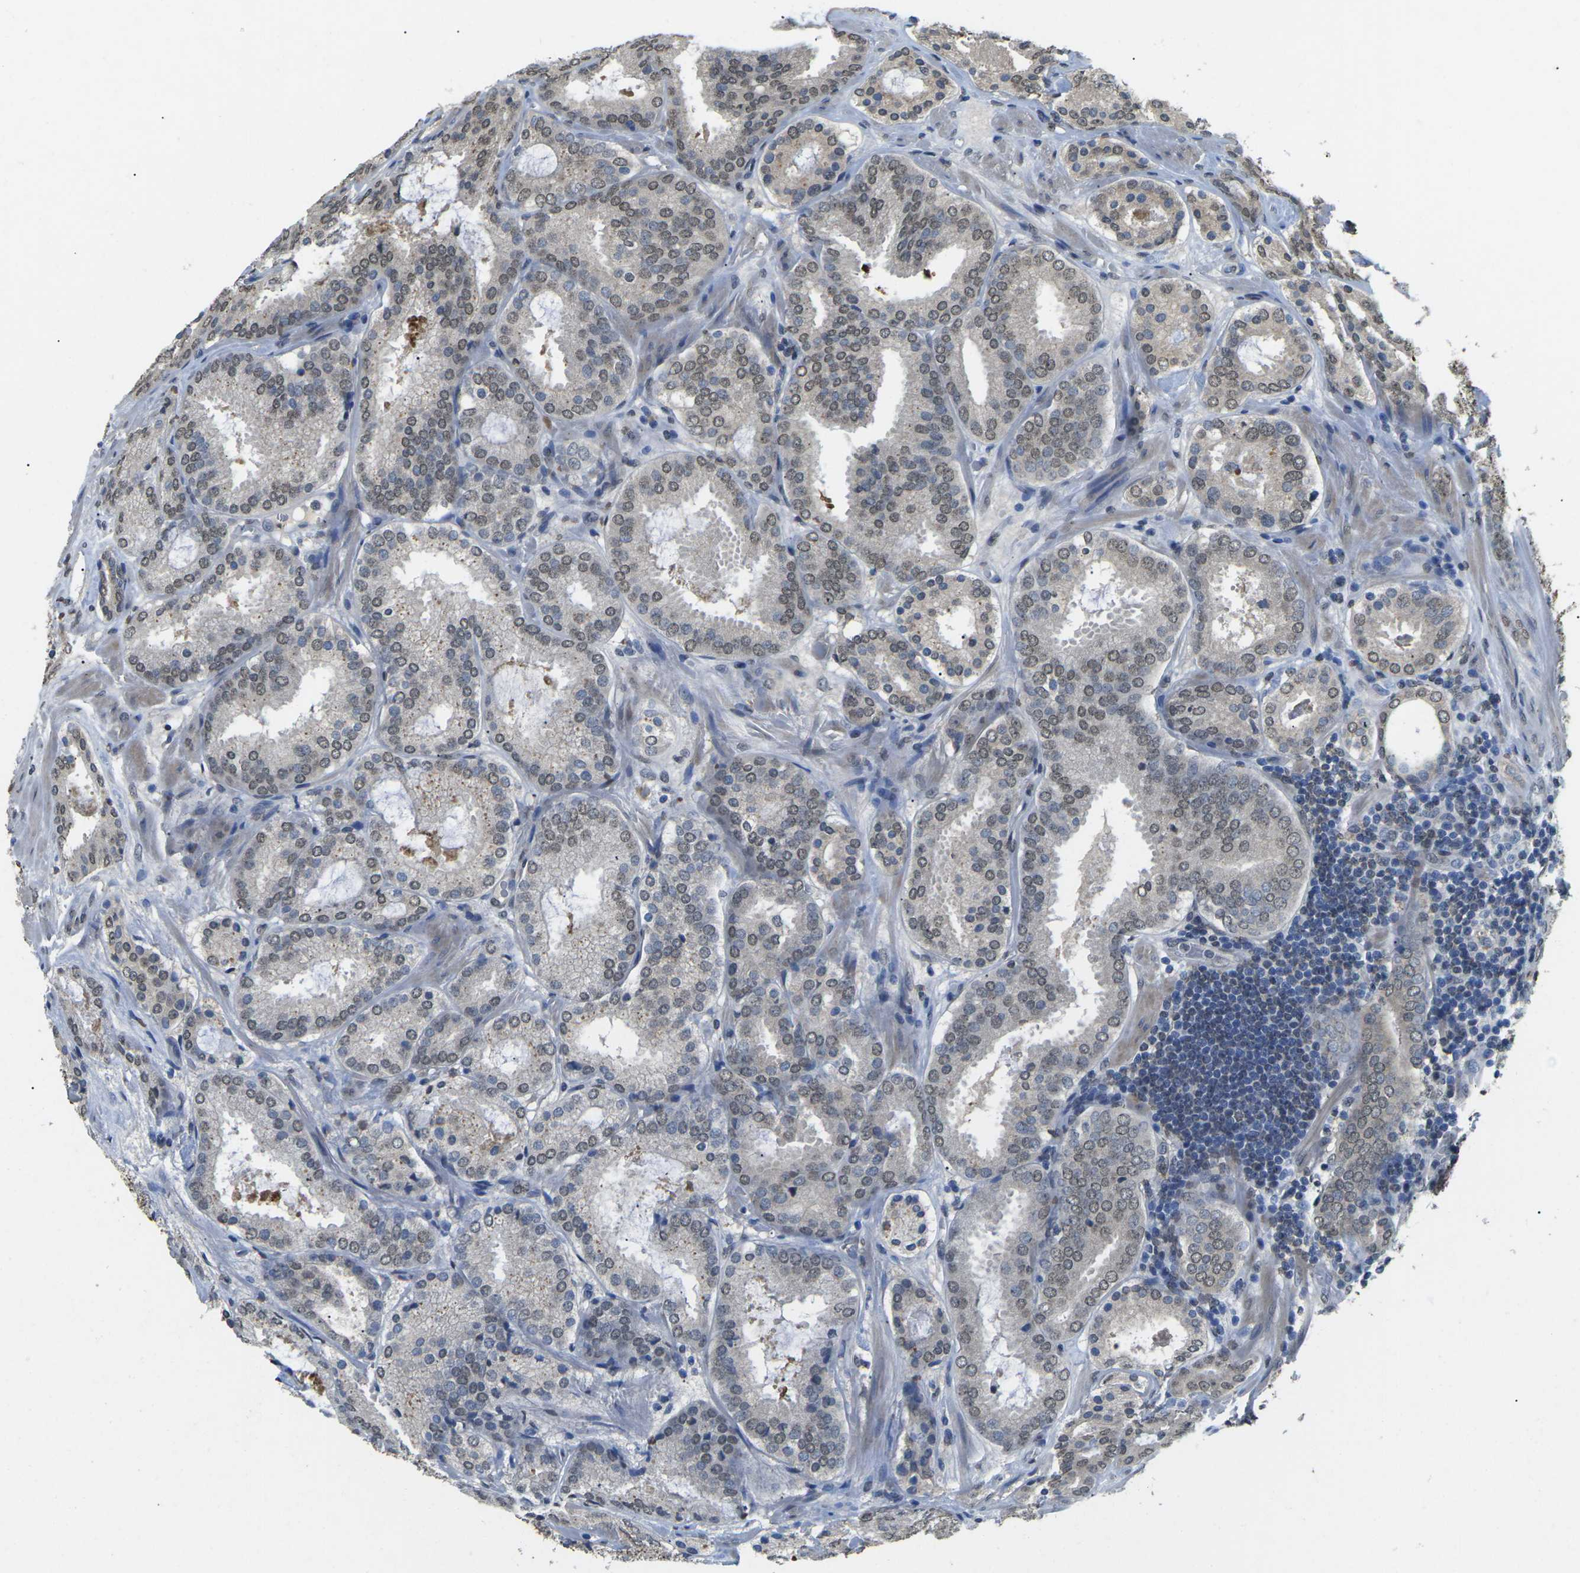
{"staining": {"intensity": "weak", "quantity": "<25%", "location": "nuclear"}, "tissue": "prostate cancer", "cell_type": "Tumor cells", "image_type": "cancer", "snomed": [{"axis": "morphology", "description": "Adenocarcinoma, Low grade"}, {"axis": "topography", "description": "Prostate"}], "caption": "The micrograph exhibits no staining of tumor cells in prostate cancer.", "gene": "SCNN1B", "patient": {"sex": "male", "age": 69}}